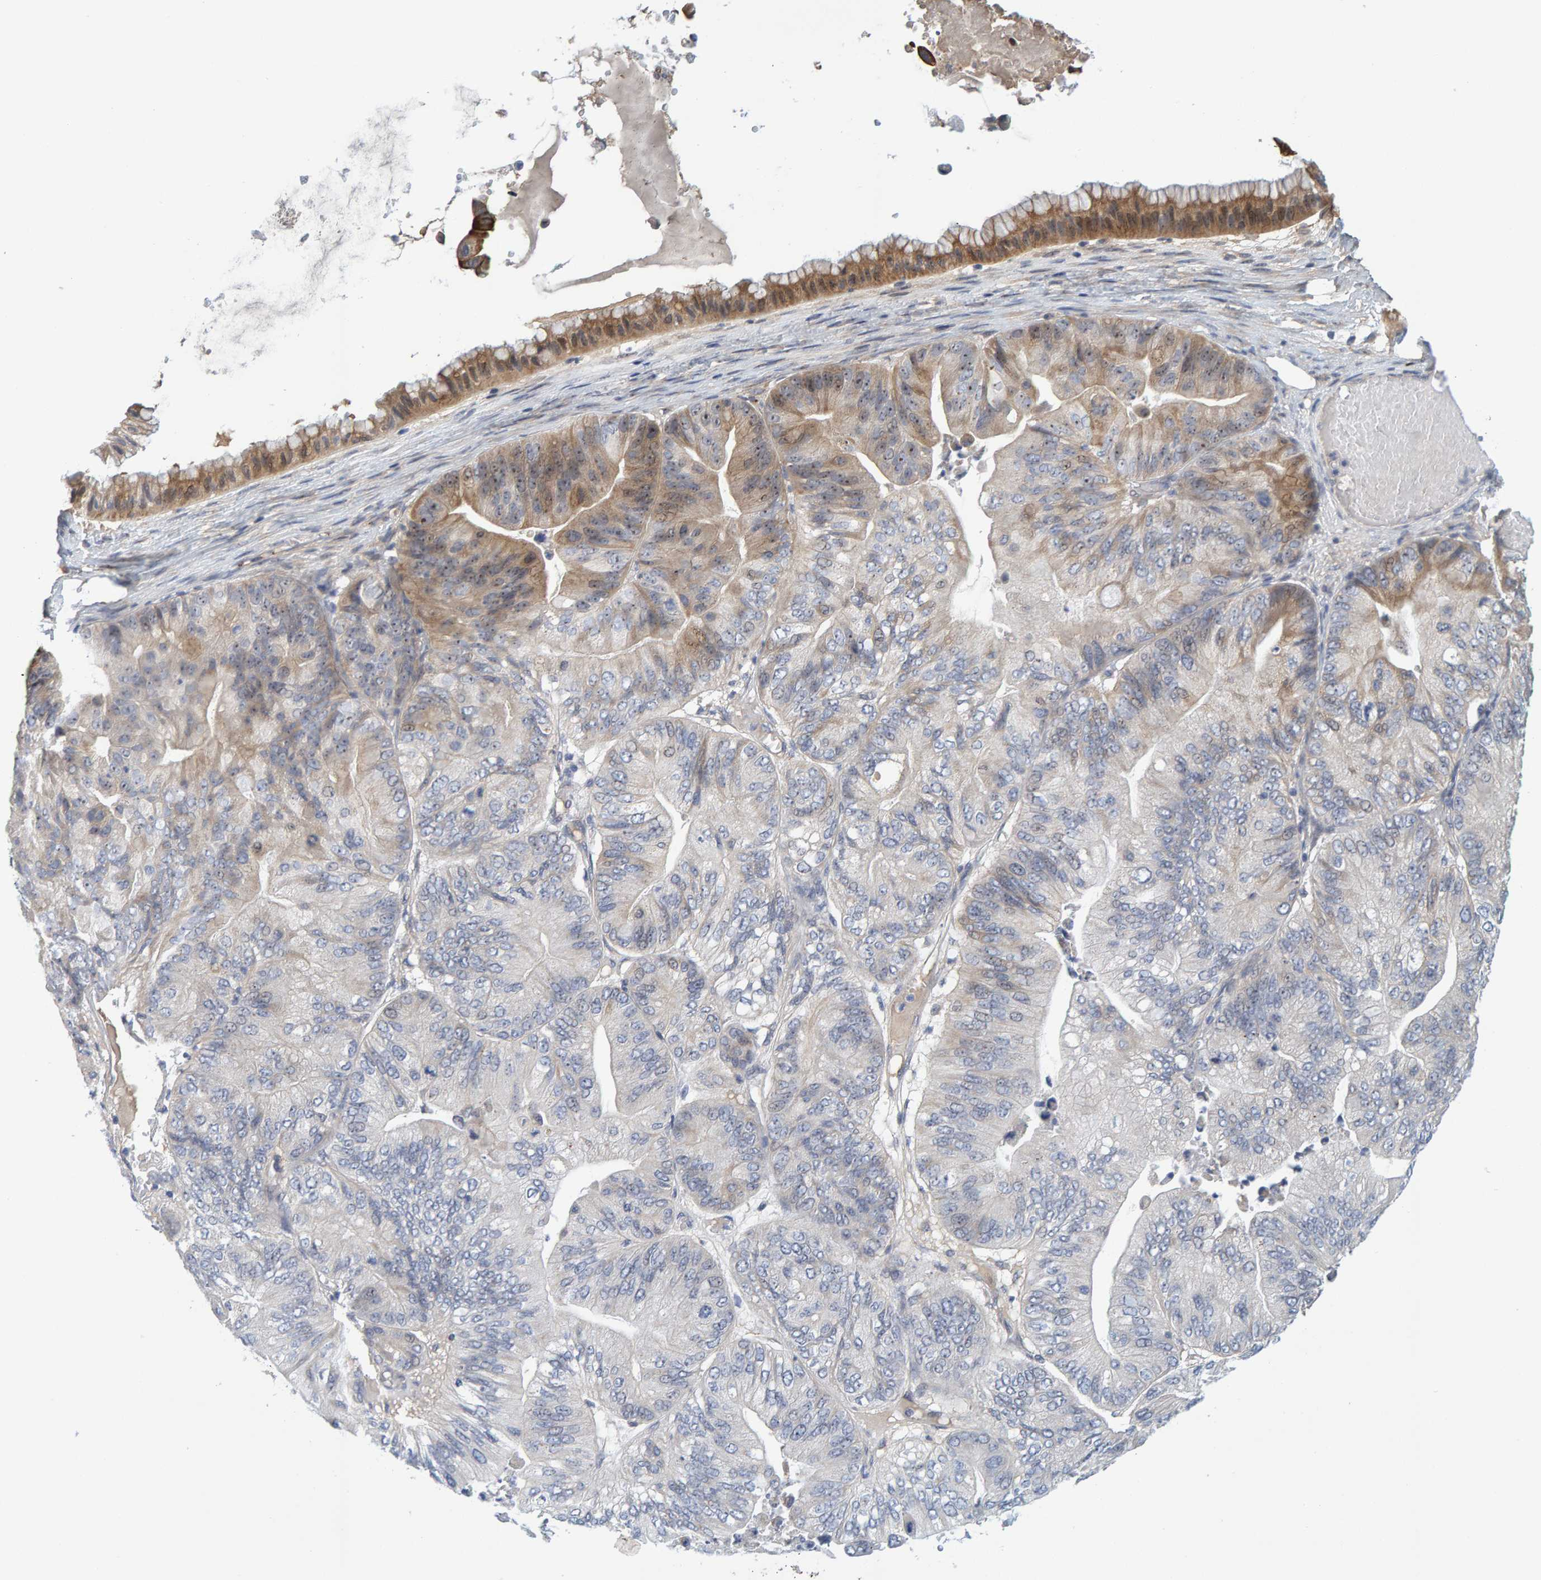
{"staining": {"intensity": "moderate", "quantity": "<25%", "location": "cytoplasmic/membranous,nuclear"}, "tissue": "ovarian cancer", "cell_type": "Tumor cells", "image_type": "cancer", "snomed": [{"axis": "morphology", "description": "Cystadenocarcinoma, mucinous, NOS"}, {"axis": "topography", "description": "Ovary"}], "caption": "Immunohistochemistry (IHC) (DAB (3,3'-diaminobenzidine)) staining of human ovarian cancer (mucinous cystadenocarcinoma) shows moderate cytoplasmic/membranous and nuclear protein staining in approximately <25% of tumor cells. (Brightfield microscopy of DAB IHC at high magnification).", "gene": "ZNF77", "patient": {"sex": "female", "age": 61}}